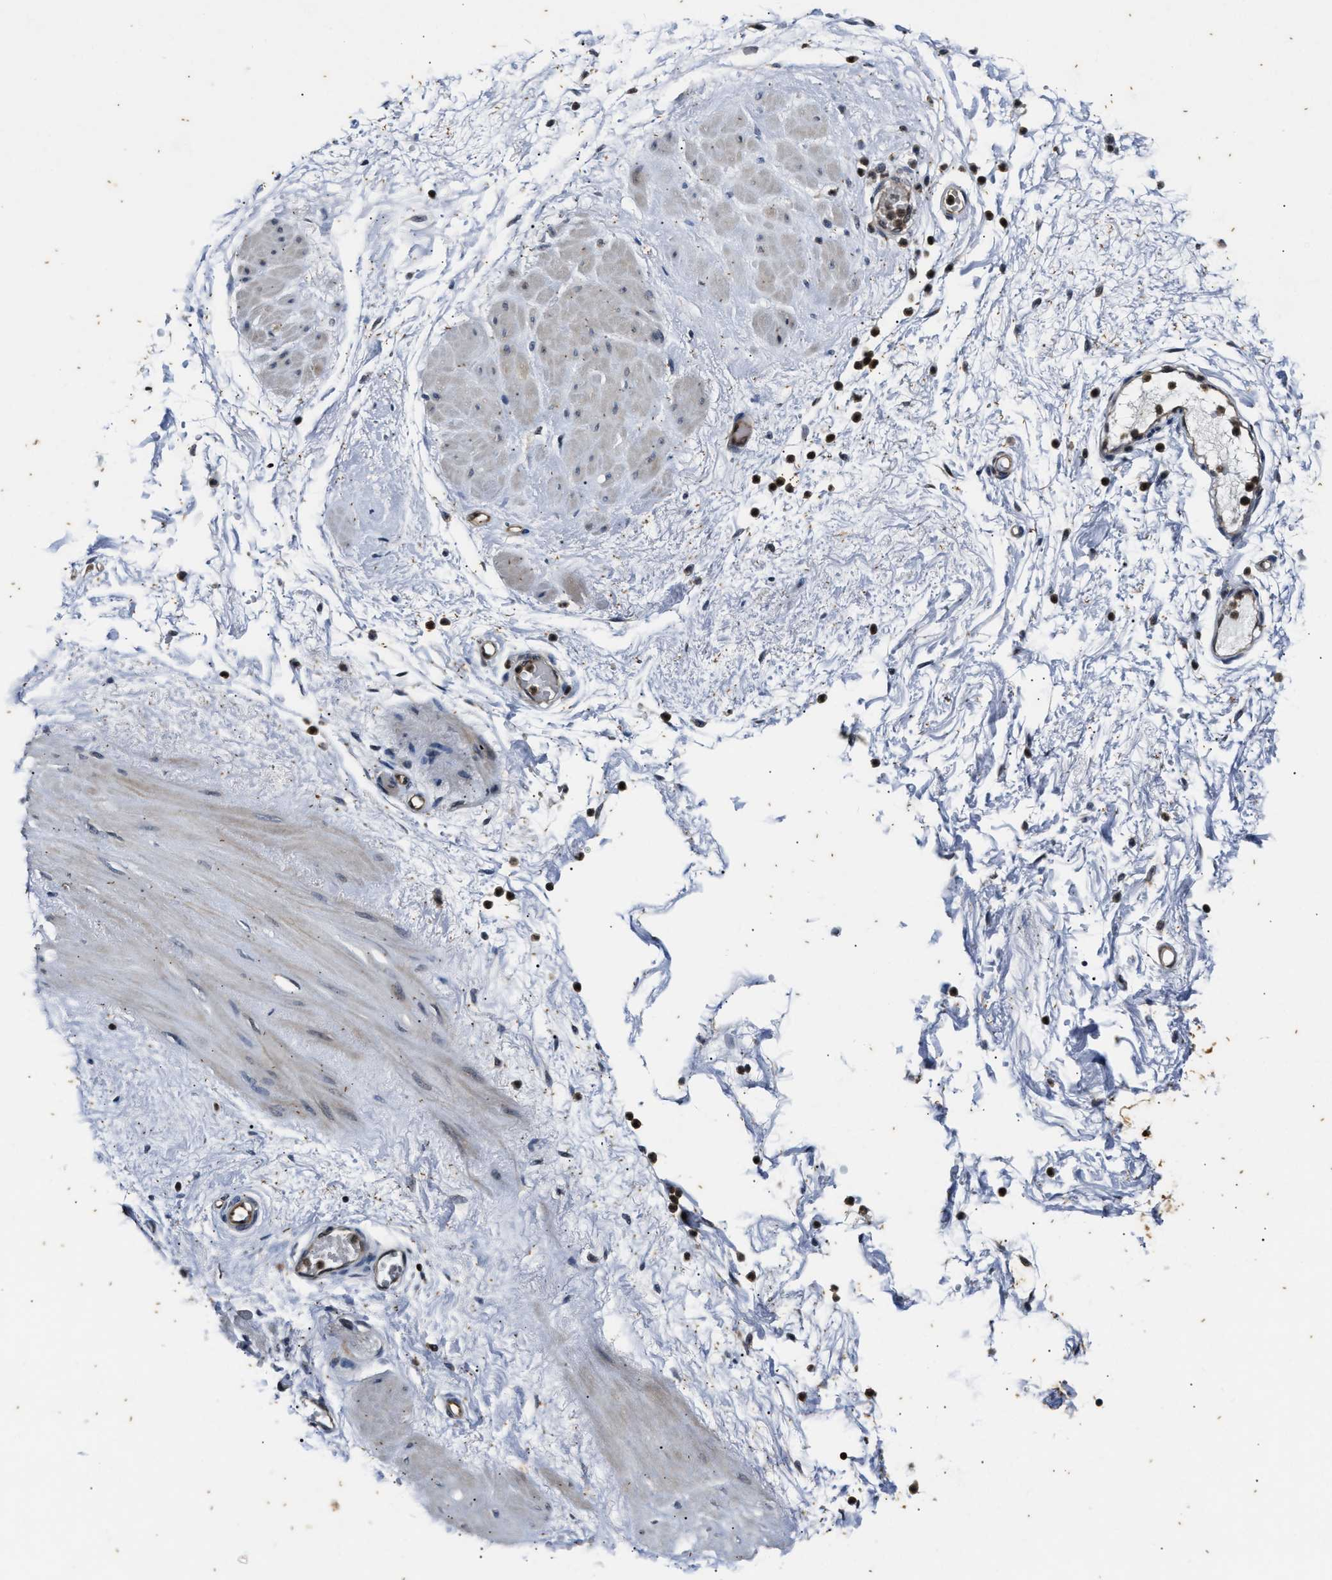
{"staining": {"intensity": "negative", "quantity": "none", "location": "none"}, "tissue": "adipose tissue", "cell_type": "Adipocytes", "image_type": "normal", "snomed": [{"axis": "morphology", "description": "Normal tissue, NOS"}, {"axis": "topography", "description": "Soft tissue"}, {"axis": "topography", "description": "Vascular tissue"}], "caption": "Human adipose tissue stained for a protein using immunohistochemistry shows no expression in adipocytes.", "gene": "PTPN7", "patient": {"sex": "female", "age": 35}}